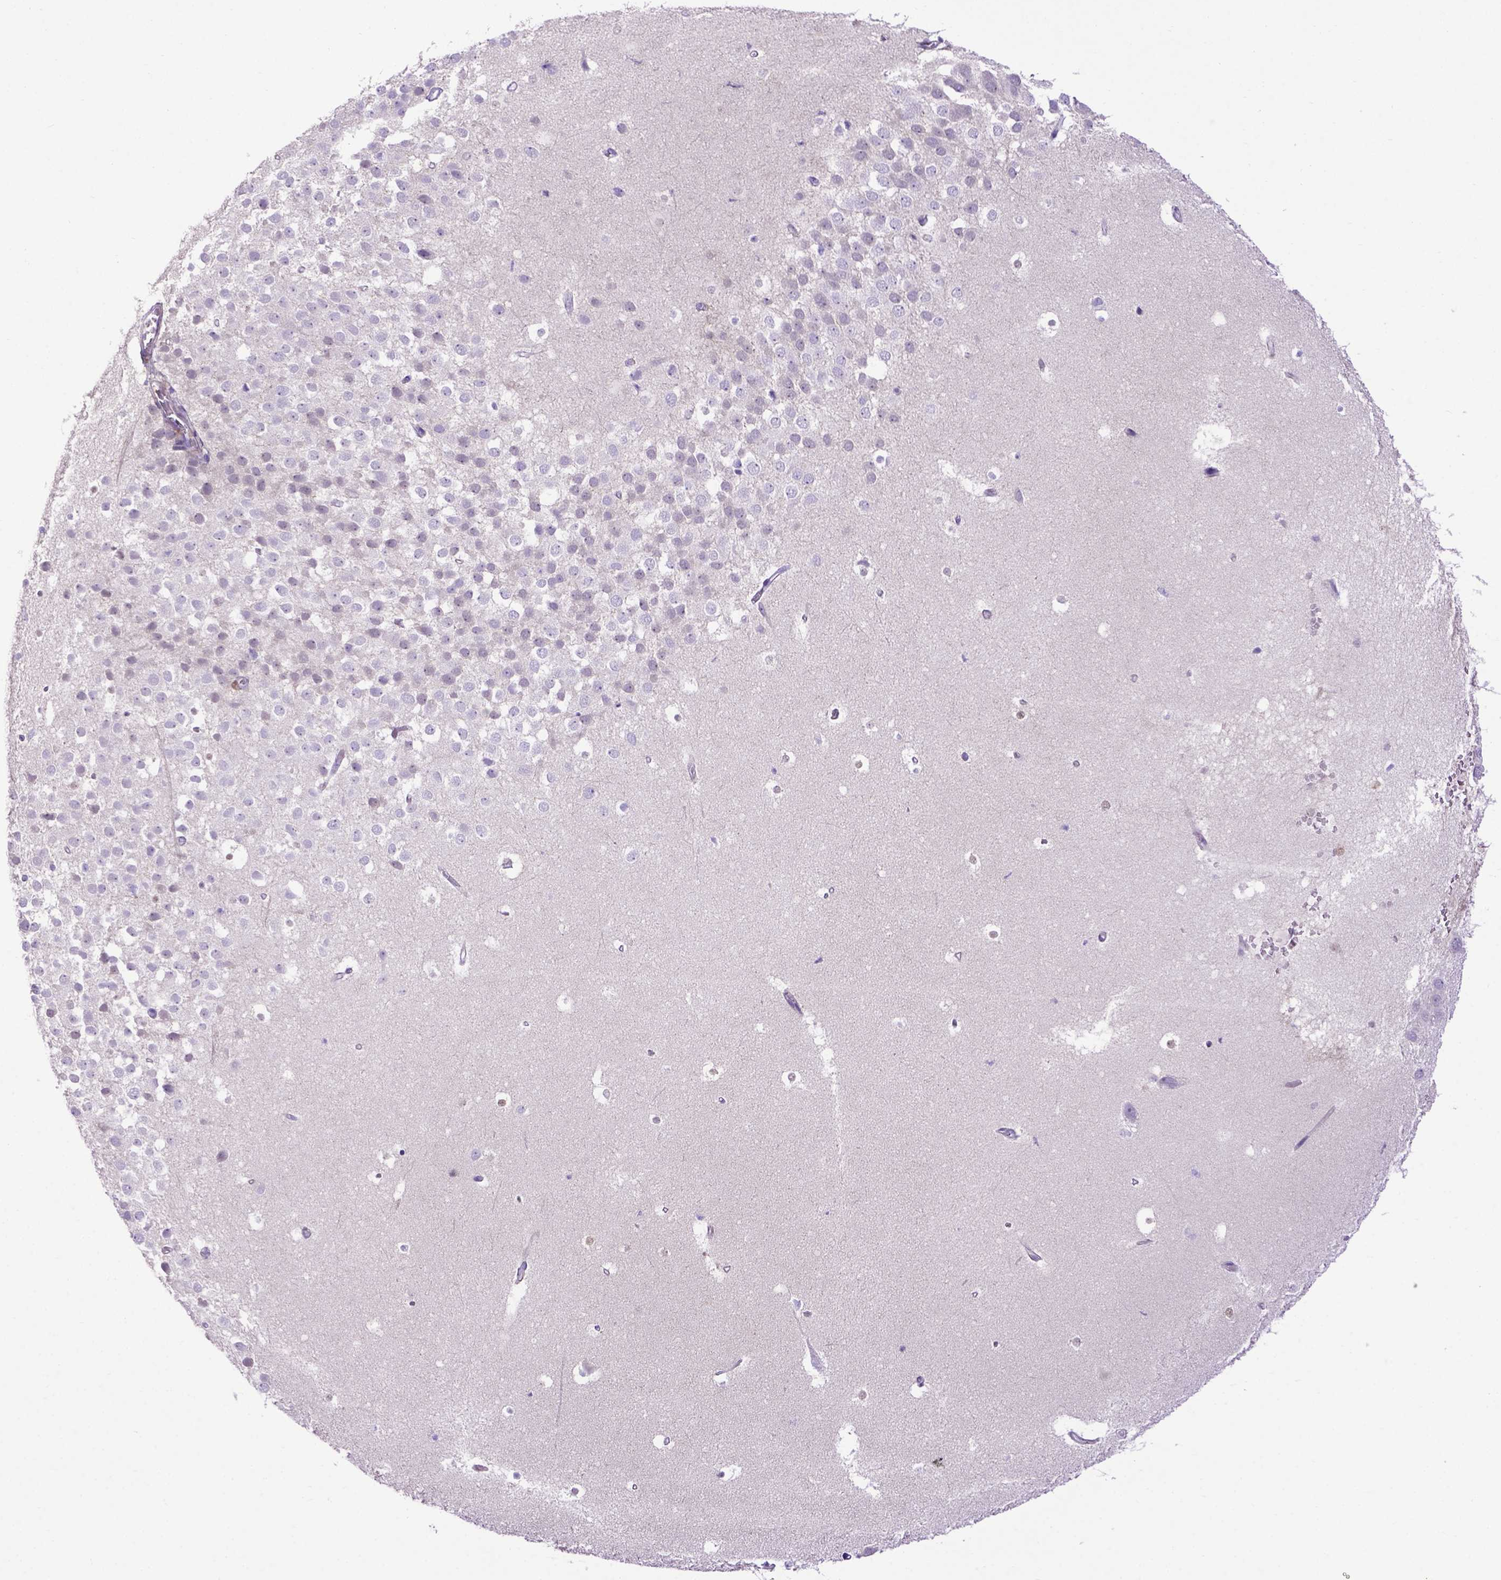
{"staining": {"intensity": "negative", "quantity": "none", "location": "none"}, "tissue": "hippocampus", "cell_type": "Glial cells", "image_type": "normal", "snomed": [{"axis": "morphology", "description": "Normal tissue, NOS"}, {"axis": "topography", "description": "Hippocampus"}], "caption": "Immunohistochemistry of unremarkable hippocampus reveals no staining in glial cells.", "gene": "ADAM12", "patient": {"sex": "male", "age": 26}}